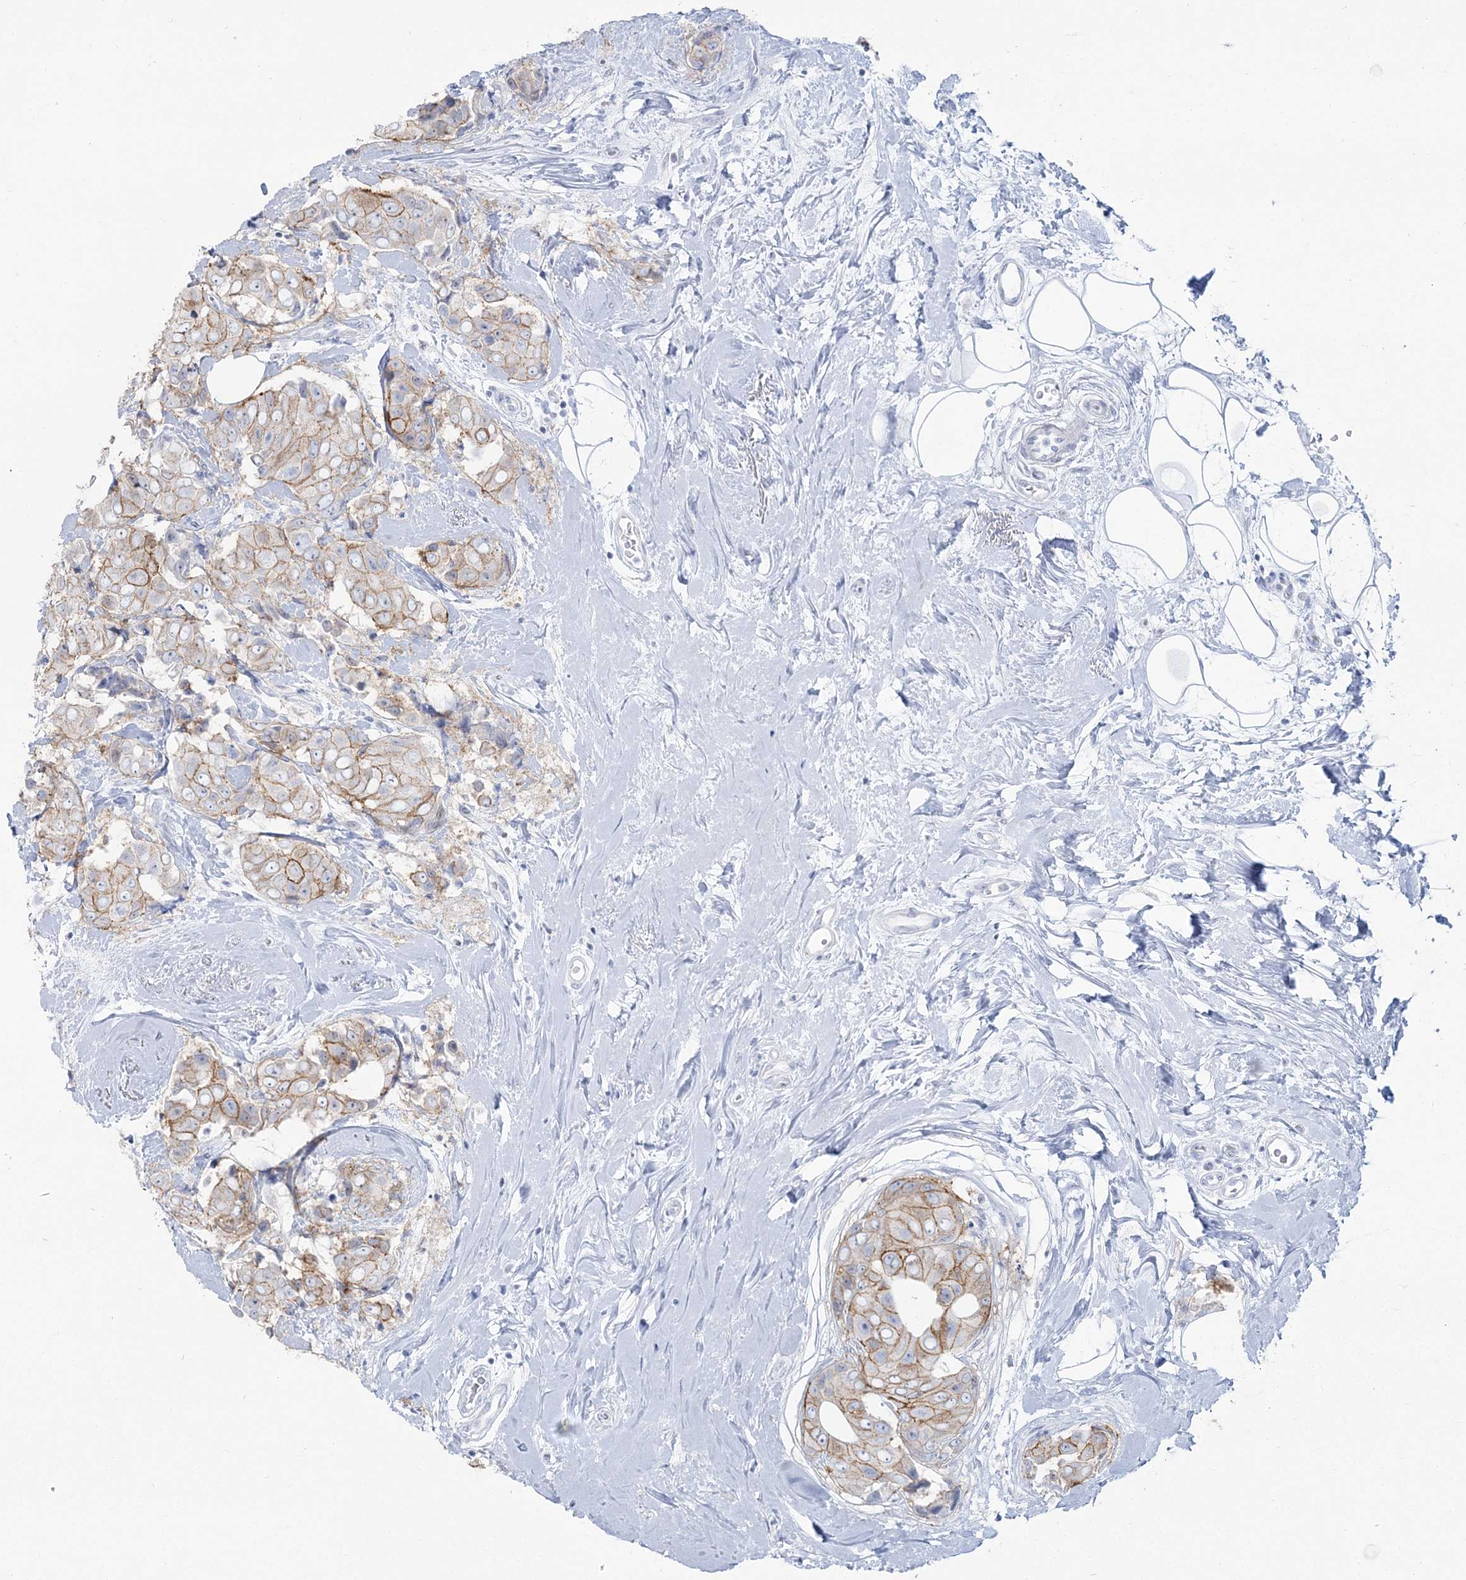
{"staining": {"intensity": "moderate", "quantity": "25%-75%", "location": "cytoplasmic/membranous"}, "tissue": "breast cancer", "cell_type": "Tumor cells", "image_type": "cancer", "snomed": [{"axis": "morphology", "description": "Normal tissue, NOS"}, {"axis": "morphology", "description": "Duct carcinoma"}, {"axis": "topography", "description": "Breast"}], "caption": "This is an image of immunohistochemistry staining of breast cancer, which shows moderate positivity in the cytoplasmic/membranous of tumor cells.", "gene": "ZNF843", "patient": {"sex": "female", "age": 39}}